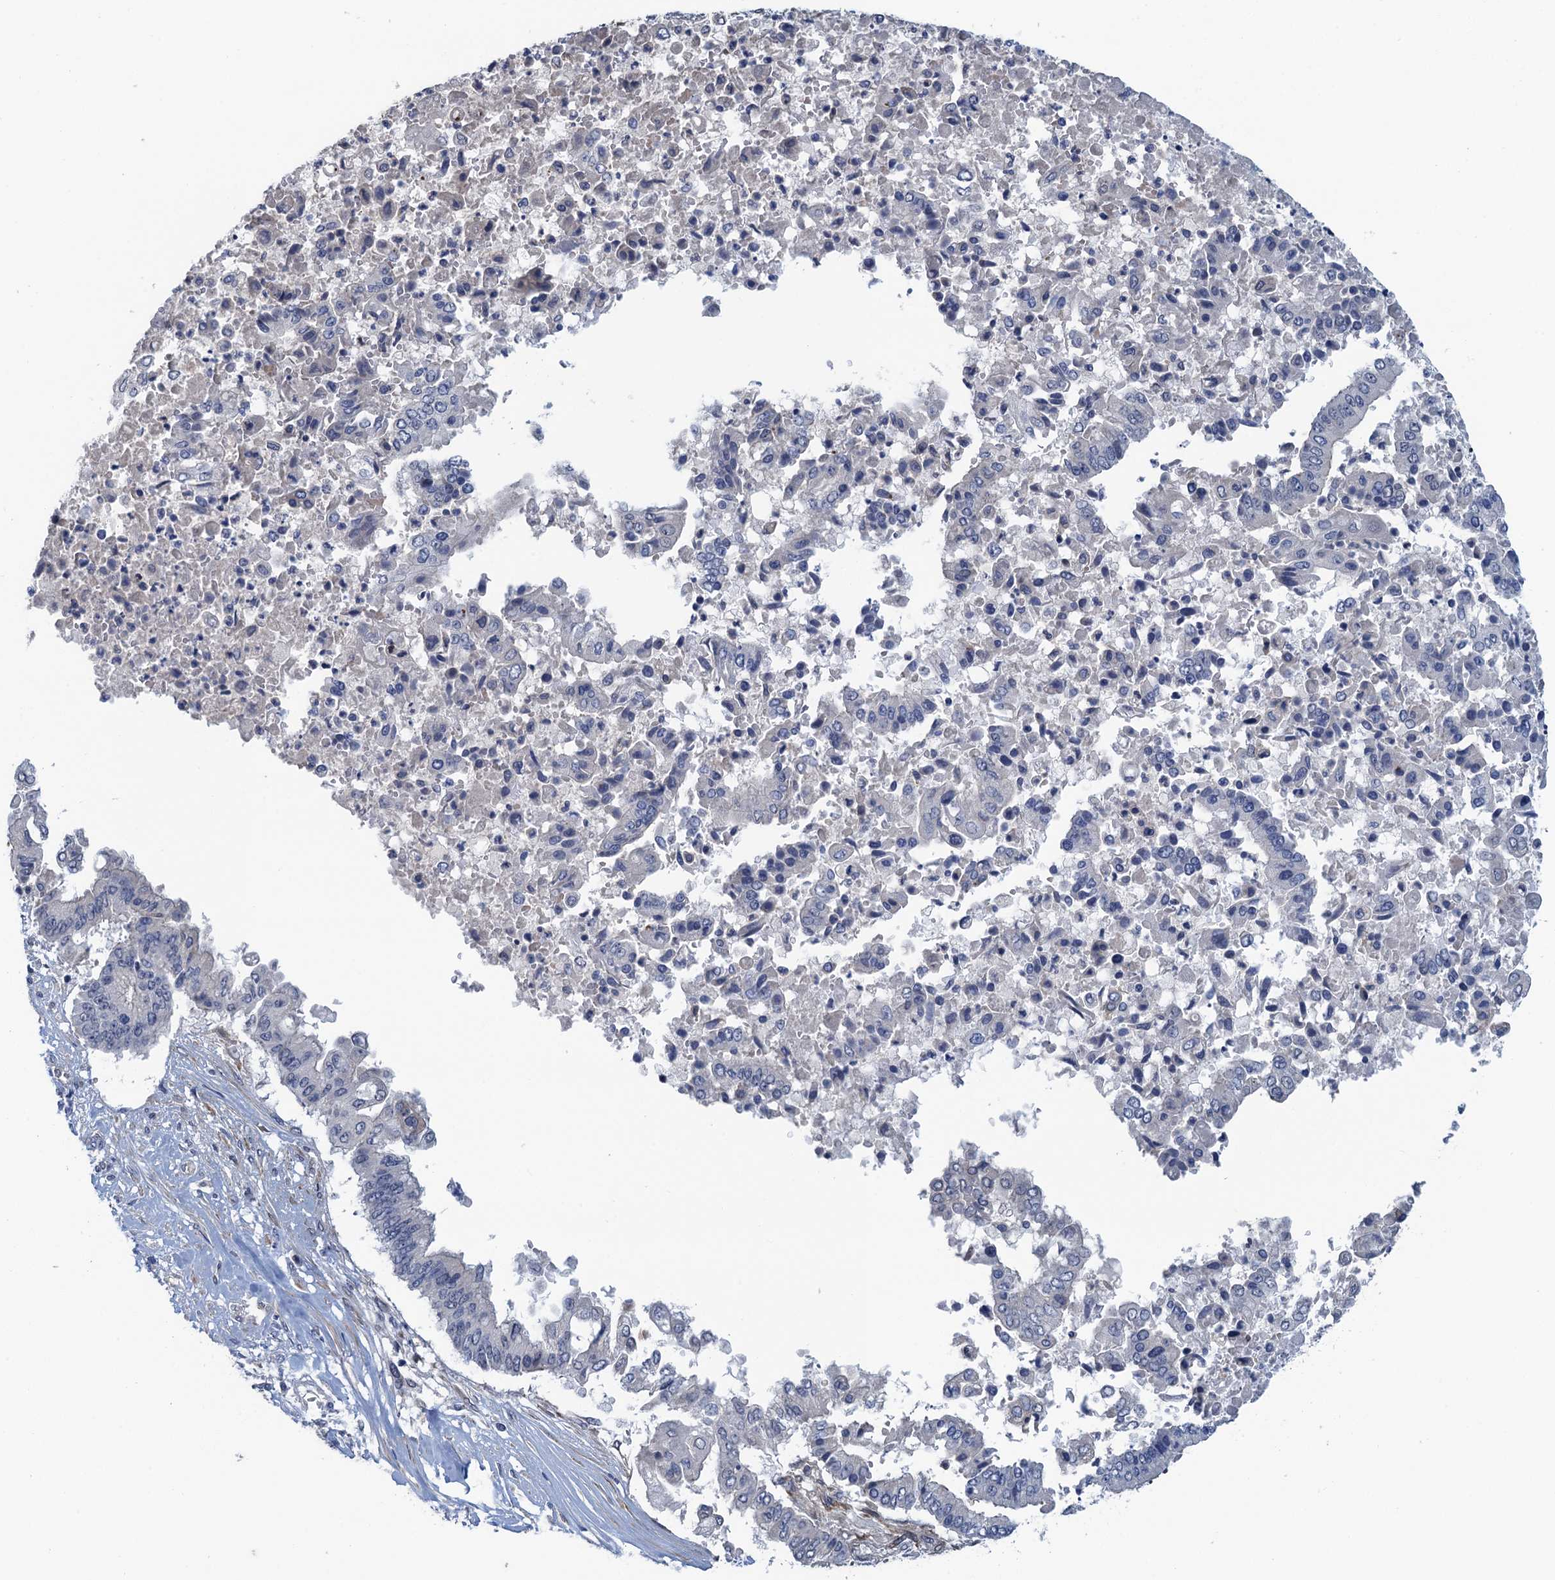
{"staining": {"intensity": "negative", "quantity": "none", "location": "none"}, "tissue": "pancreatic cancer", "cell_type": "Tumor cells", "image_type": "cancer", "snomed": [{"axis": "morphology", "description": "Adenocarcinoma, NOS"}, {"axis": "topography", "description": "Pancreas"}], "caption": "Immunohistochemical staining of pancreatic cancer (adenocarcinoma) shows no significant positivity in tumor cells. (Stains: DAB immunohistochemistry (IHC) with hematoxylin counter stain, Microscopy: brightfield microscopy at high magnification).", "gene": "MYO16", "patient": {"sex": "female", "age": 77}}